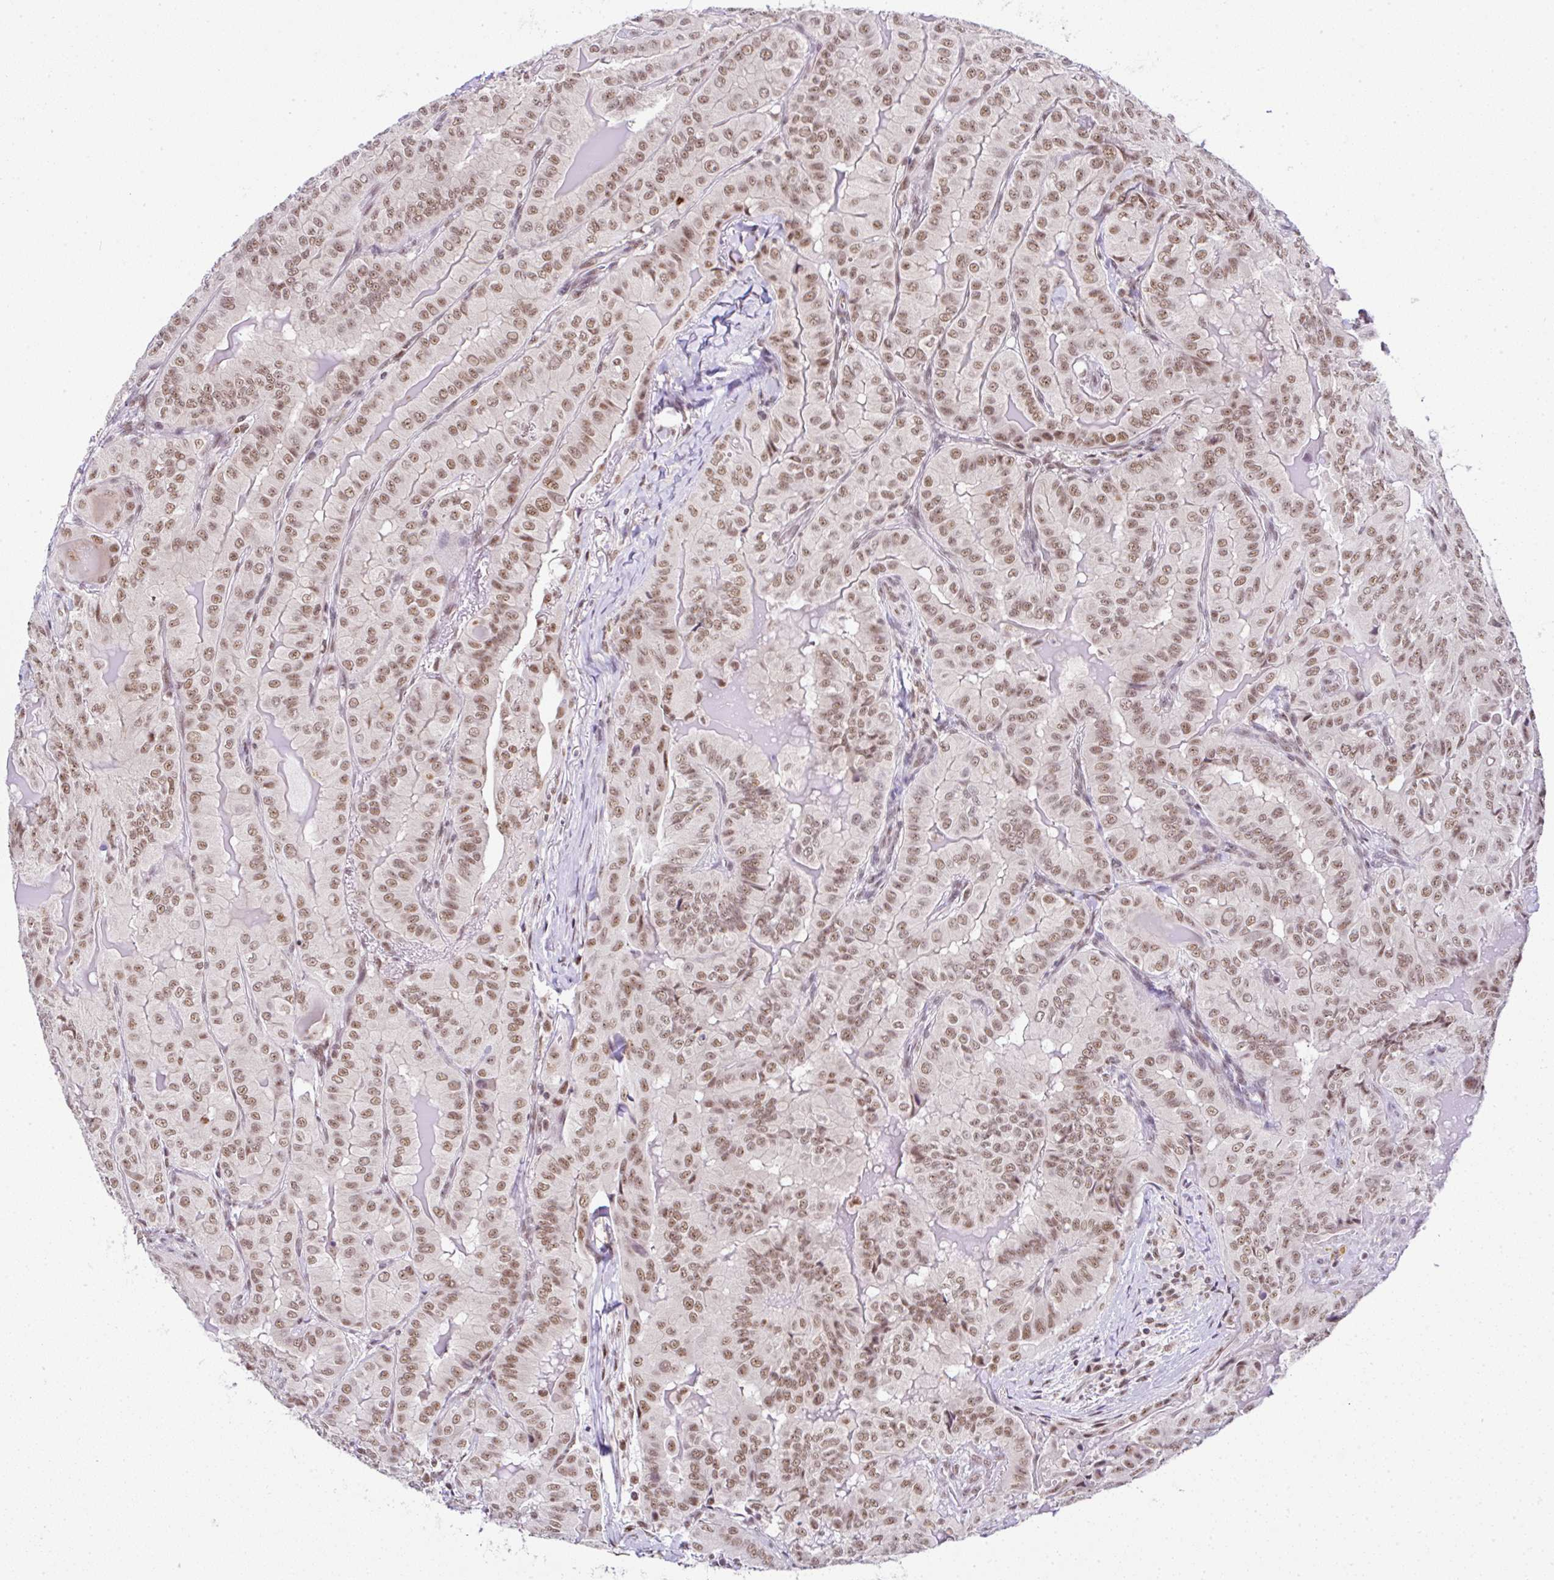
{"staining": {"intensity": "moderate", "quantity": ">75%", "location": "nuclear"}, "tissue": "thyroid cancer", "cell_type": "Tumor cells", "image_type": "cancer", "snomed": [{"axis": "morphology", "description": "Papillary adenocarcinoma, NOS"}, {"axis": "topography", "description": "Thyroid gland"}], "caption": "Thyroid cancer stained with immunohistochemistry reveals moderate nuclear positivity in about >75% of tumor cells.", "gene": "PTPN2", "patient": {"sex": "female", "age": 68}}